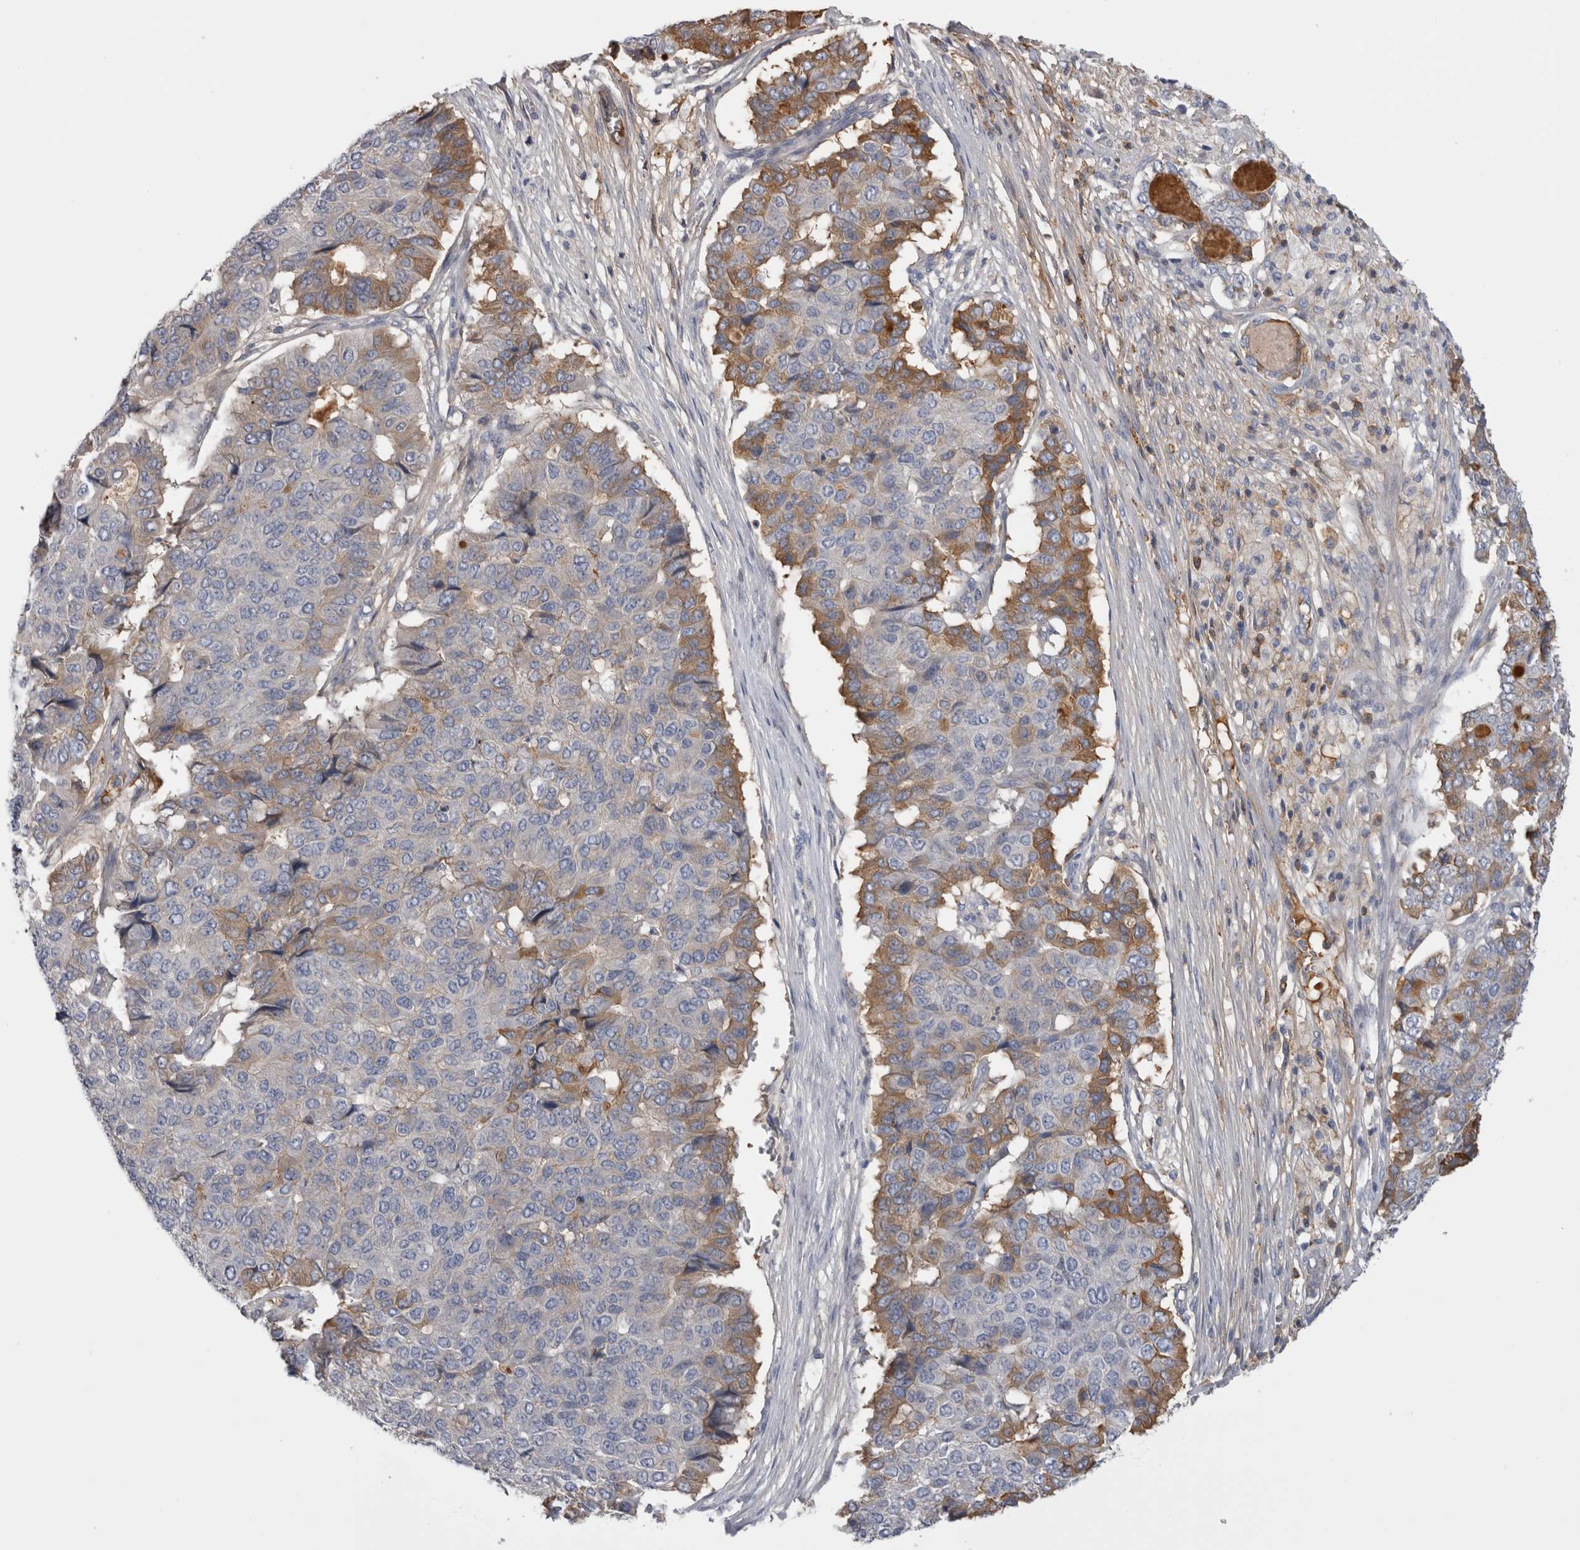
{"staining": {"intensity": "moderate", "quantity": "<25%", "location": "cytoplasmic/membranous"}, "tissue": "pancreatic cancer", "cell_type": "Tumor cells", "image_type": "cancer", "snomed": [{"axis": "morphology", "description": "Adenocarcinoma, NOS"}, {"axis": "topography", "description": "Pancreas"}], "caption": "DAB (3,3'-diaminobenzidine) immunohistochemical staining of pancreatic cancer (adenocarcinoma) displays moderate cytoplasmic/membranous protein staining in approximately <25% of tumor cells. (IHC, brightfield microscopy, high magnification).", "gene": "TBCE", "patient": {"sex": "male", "age": 50}}